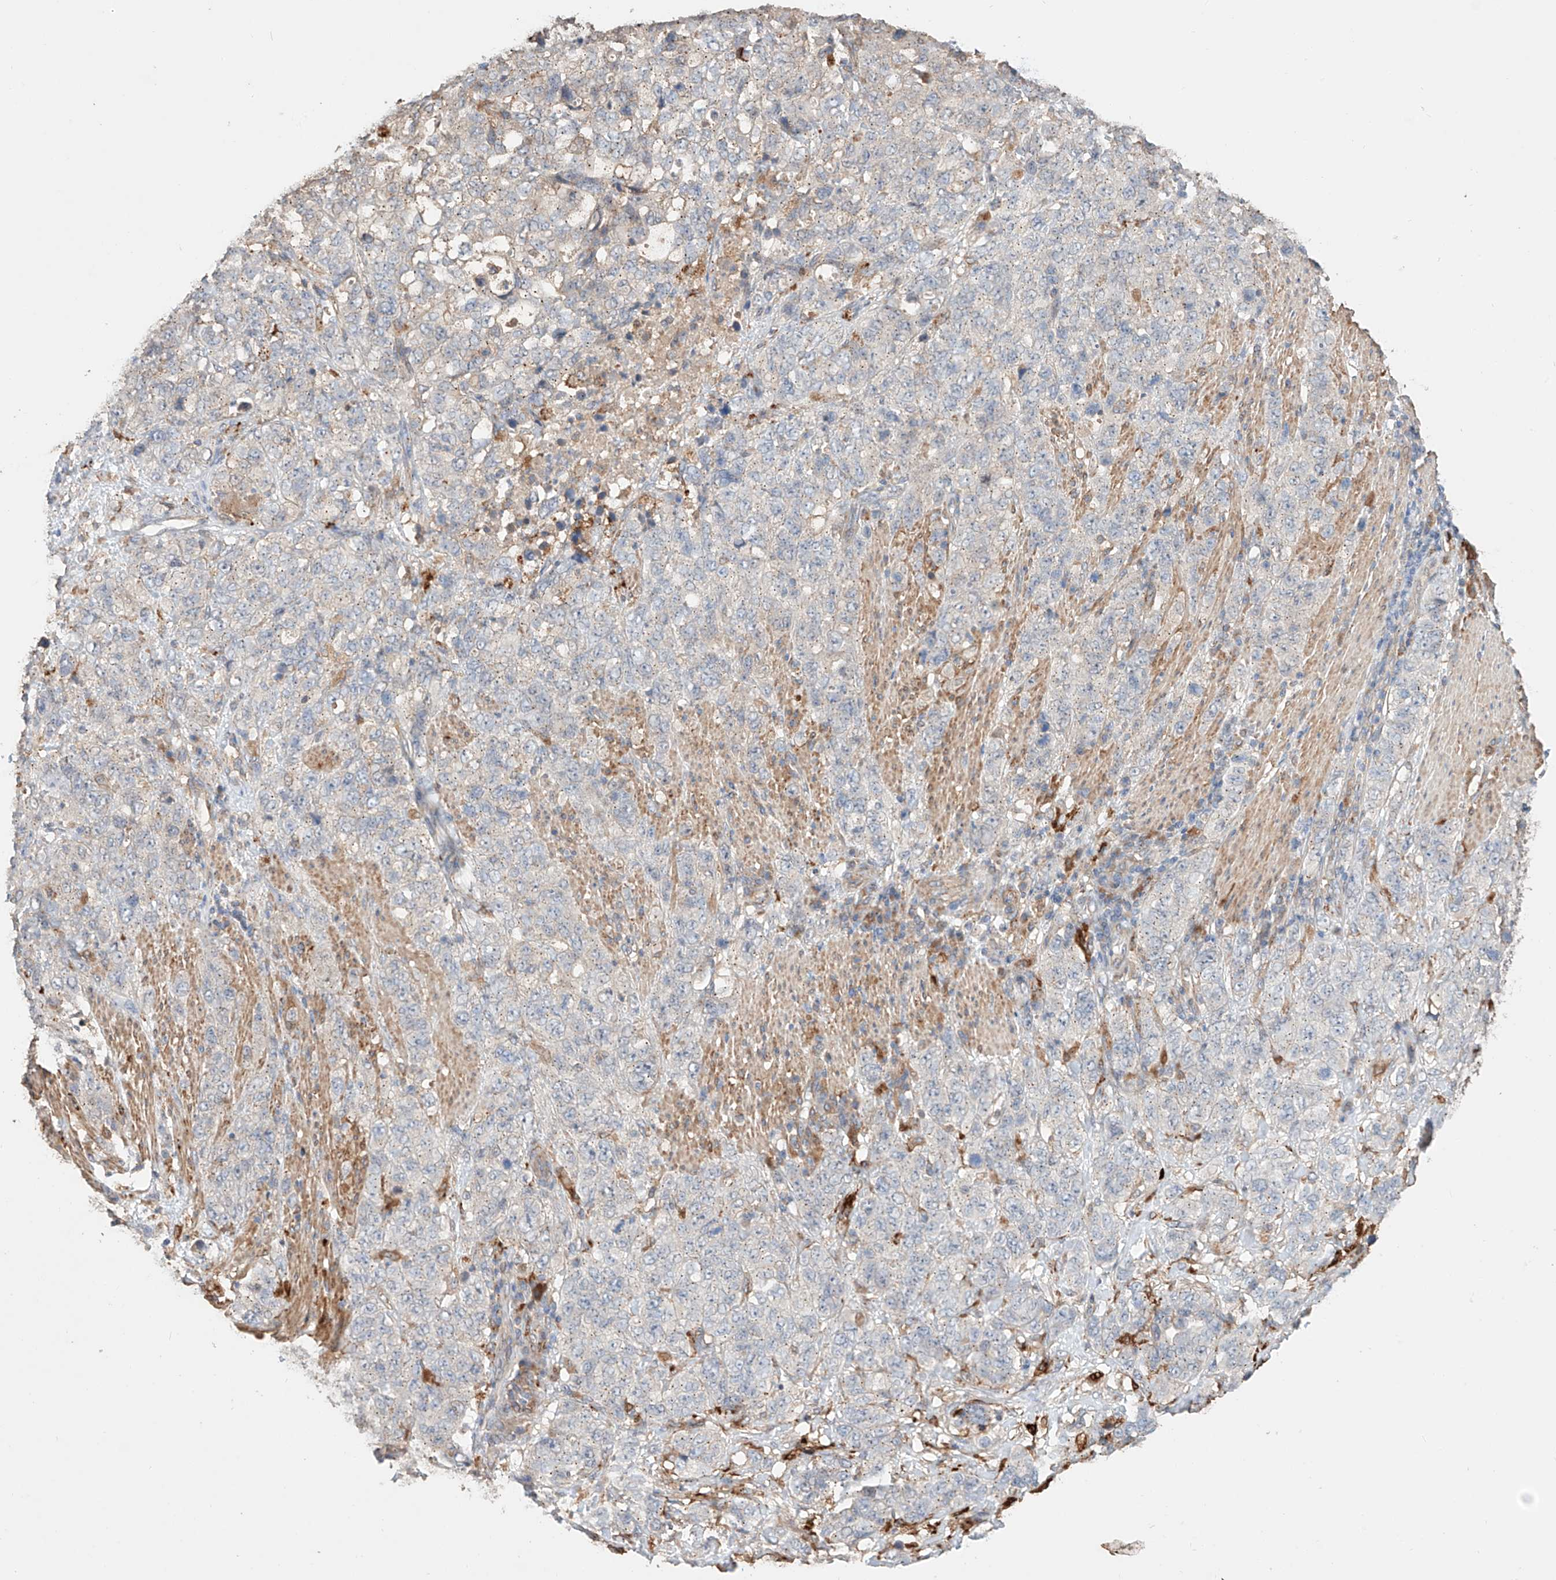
{"staining": {"intensity": "negative", "quantity": "none", "location": "none"}, "tissue": "stomach cancer", "cell_type": "Tumor cells", "image_type": "cancer", "snomed": [{"axis": "morphology", "description": "Adenocarcinoma, NOS"}, {"axis": "topography", "description": "Stomach"}], "caption": "Stomach cancer was stained to show a protein in brown. There is no significant staining in tumor cells. (DAB immunohistochemistry (IHC) with hematoxylin counter stain).", "gene": "MOSPD1", "patient": {"sex": "male", "age": 48}}